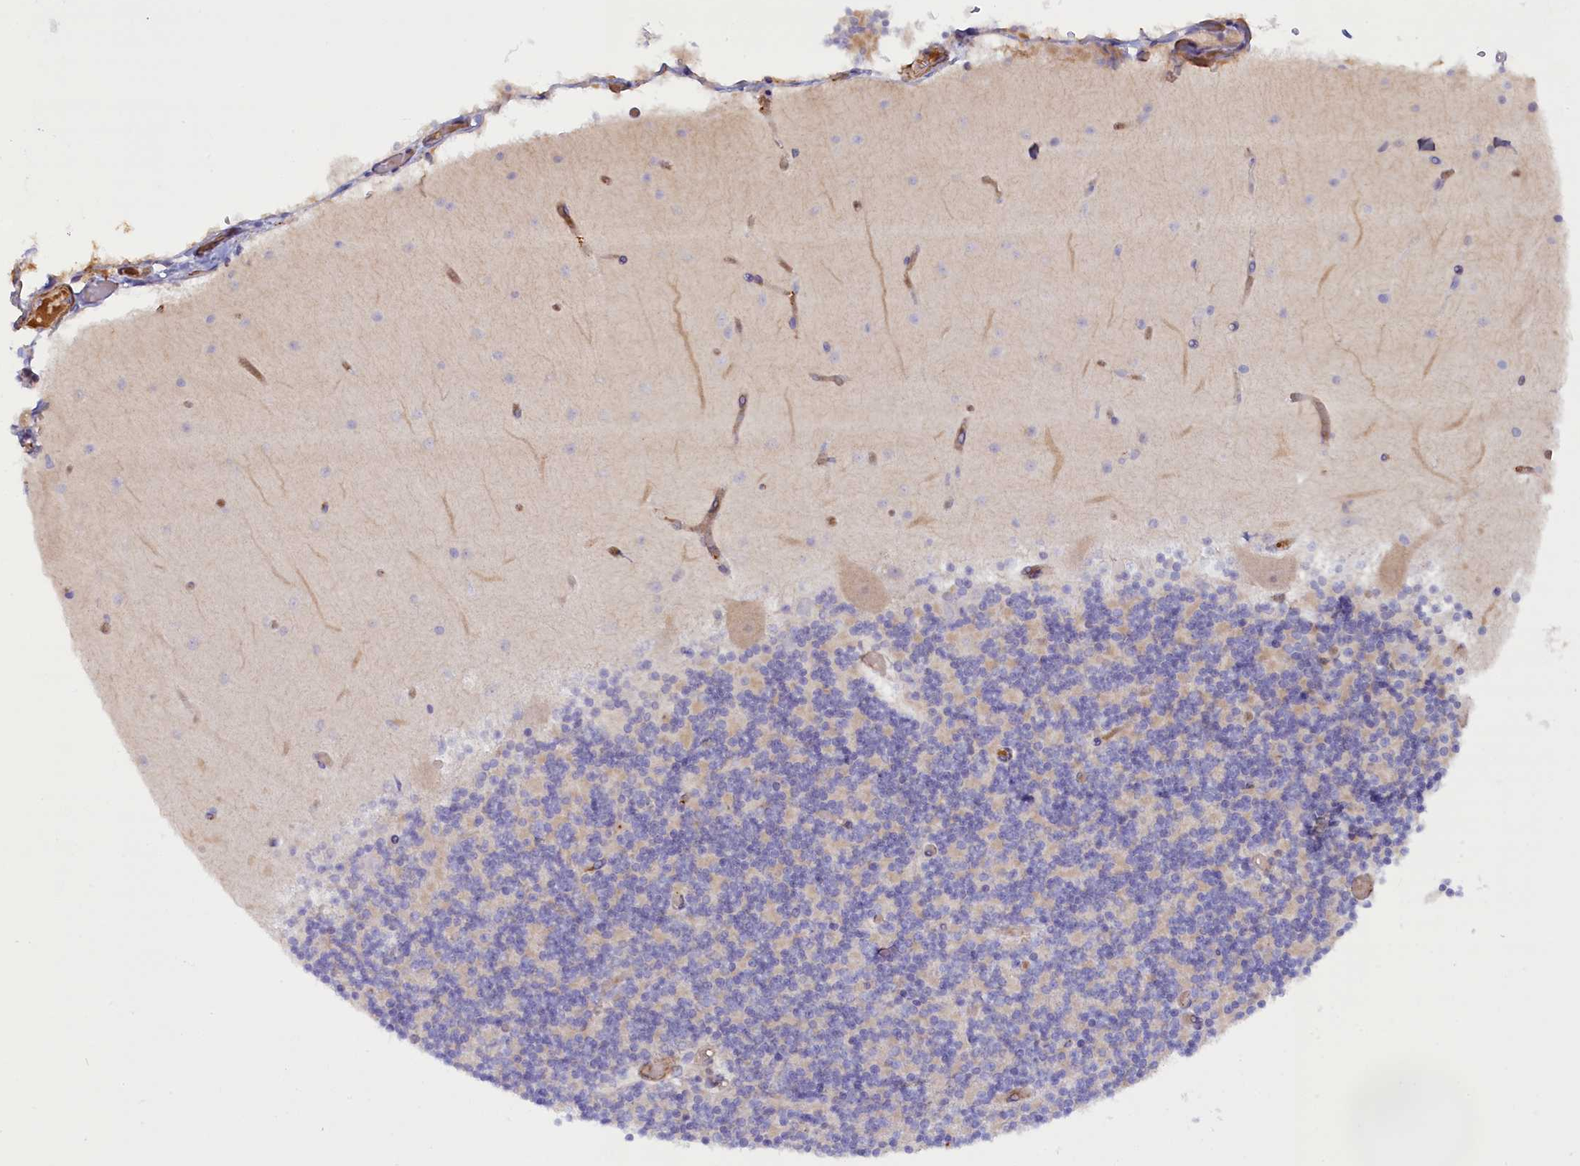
{"staining": {"intensity": "negative", "quantity": "none", "location": "none"}, "tissue": "cerebellum", "cell_type": "Cells in granular layer", "image_type": "normal", "snomed": [{"axis": "morphology", "description": "Normal tissue, NOS"}, {"axis": "topography", "description": "Cerebellum"}], "caption": "An image of human cerebellum is negative for staining in cells in granular layer. (DAB IHC, high magnification).", "gene": "FUZ", "patient": {"sex": "female", "age": 28}}